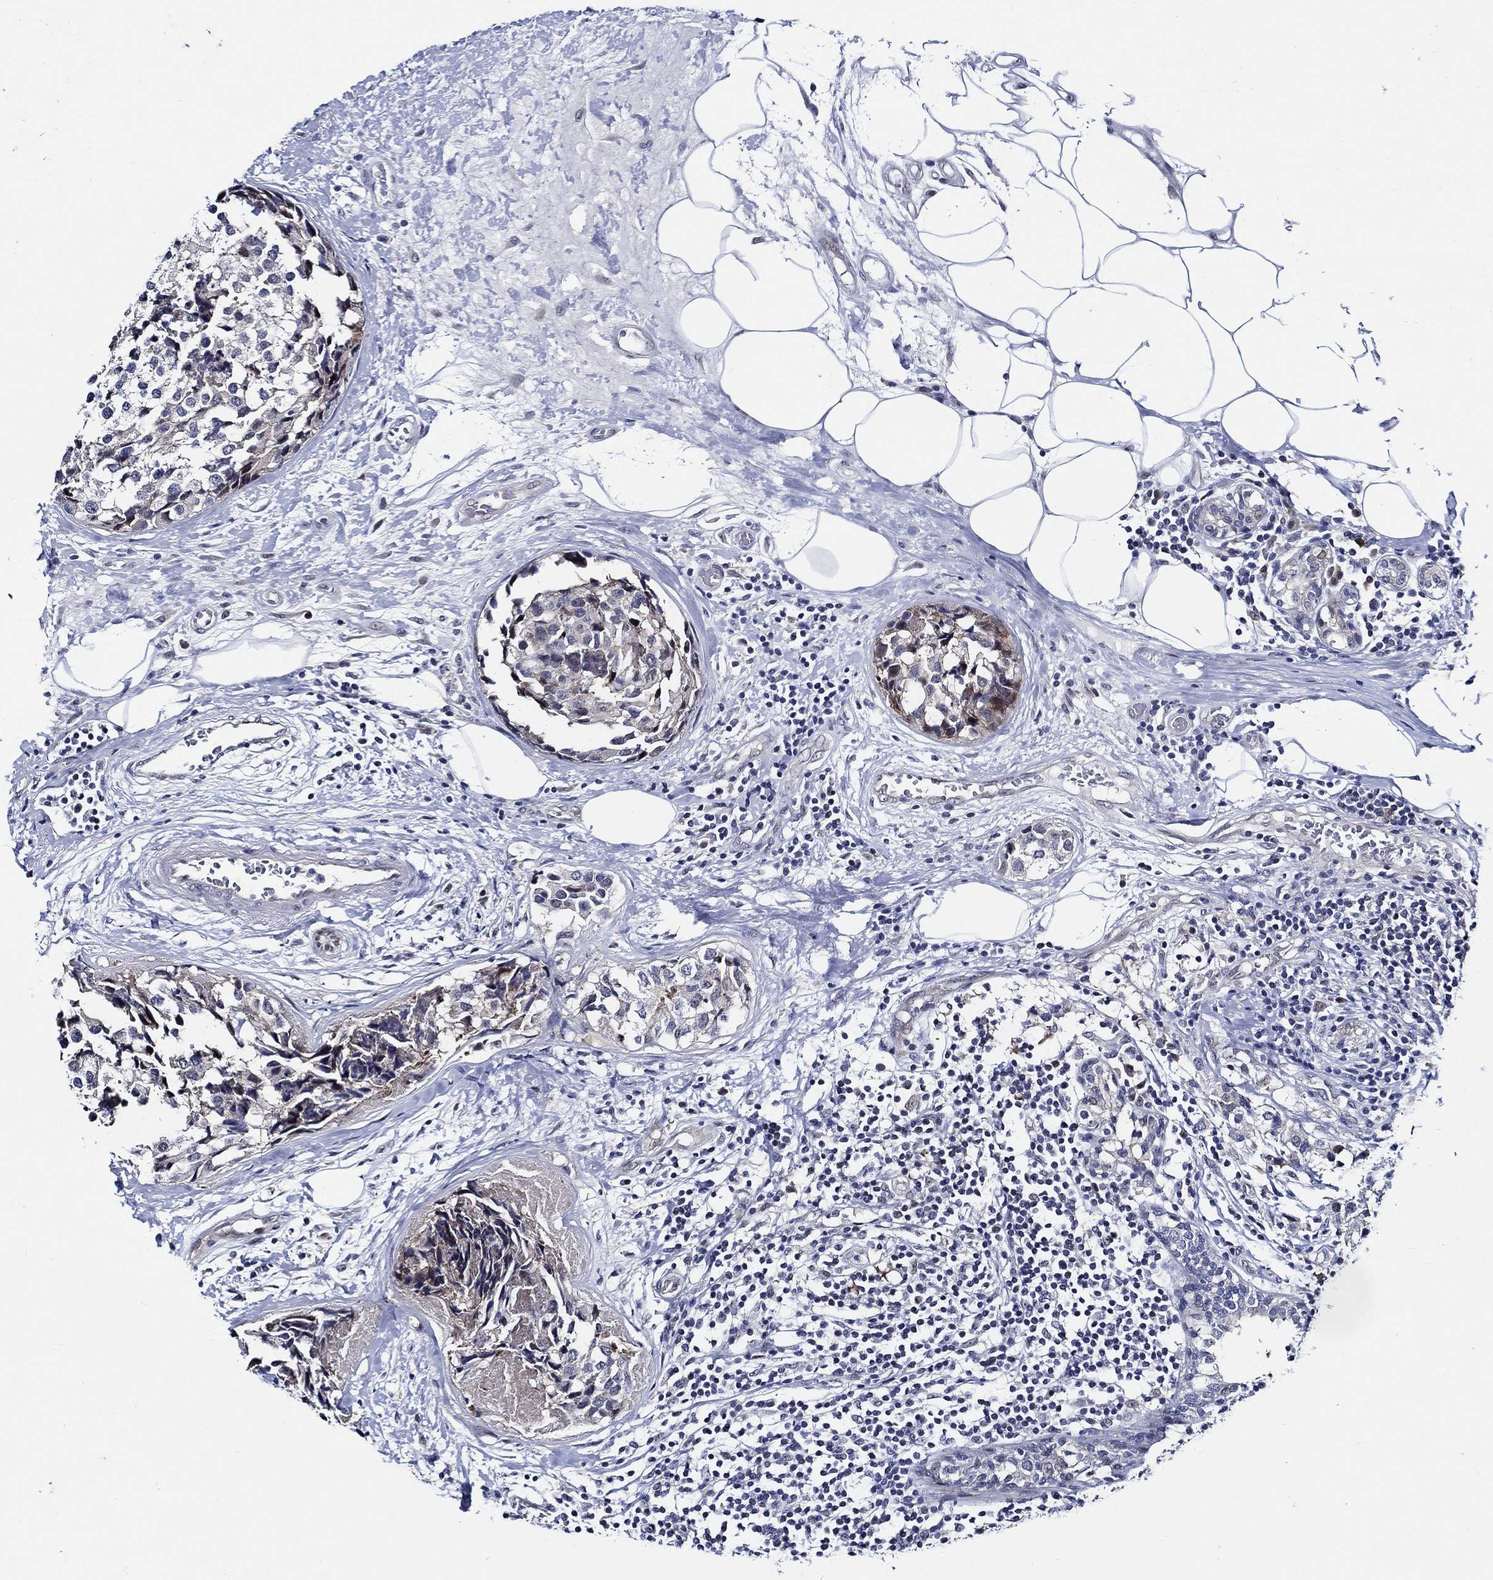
{"staining": {"intensity": "negative", "quantity": "none", "location": "none"}, "tissue": "breast cancer", "cell_type": "Tumor cells", "image_type": "cancer", "snomed": [{"axis": "morphology", "description": "Lobular carcinoma"}, {"axis": "topography", "description": "Breast"}], "caption": "Immunohistochemistry (IHC) photomicrograph of breast cancer (lobular carcinoma) stained for a protein (brown), which shows no positivity in tumor cells.", "gene": "C8orf48", "patient": {"sex": "female", "age": 59}}